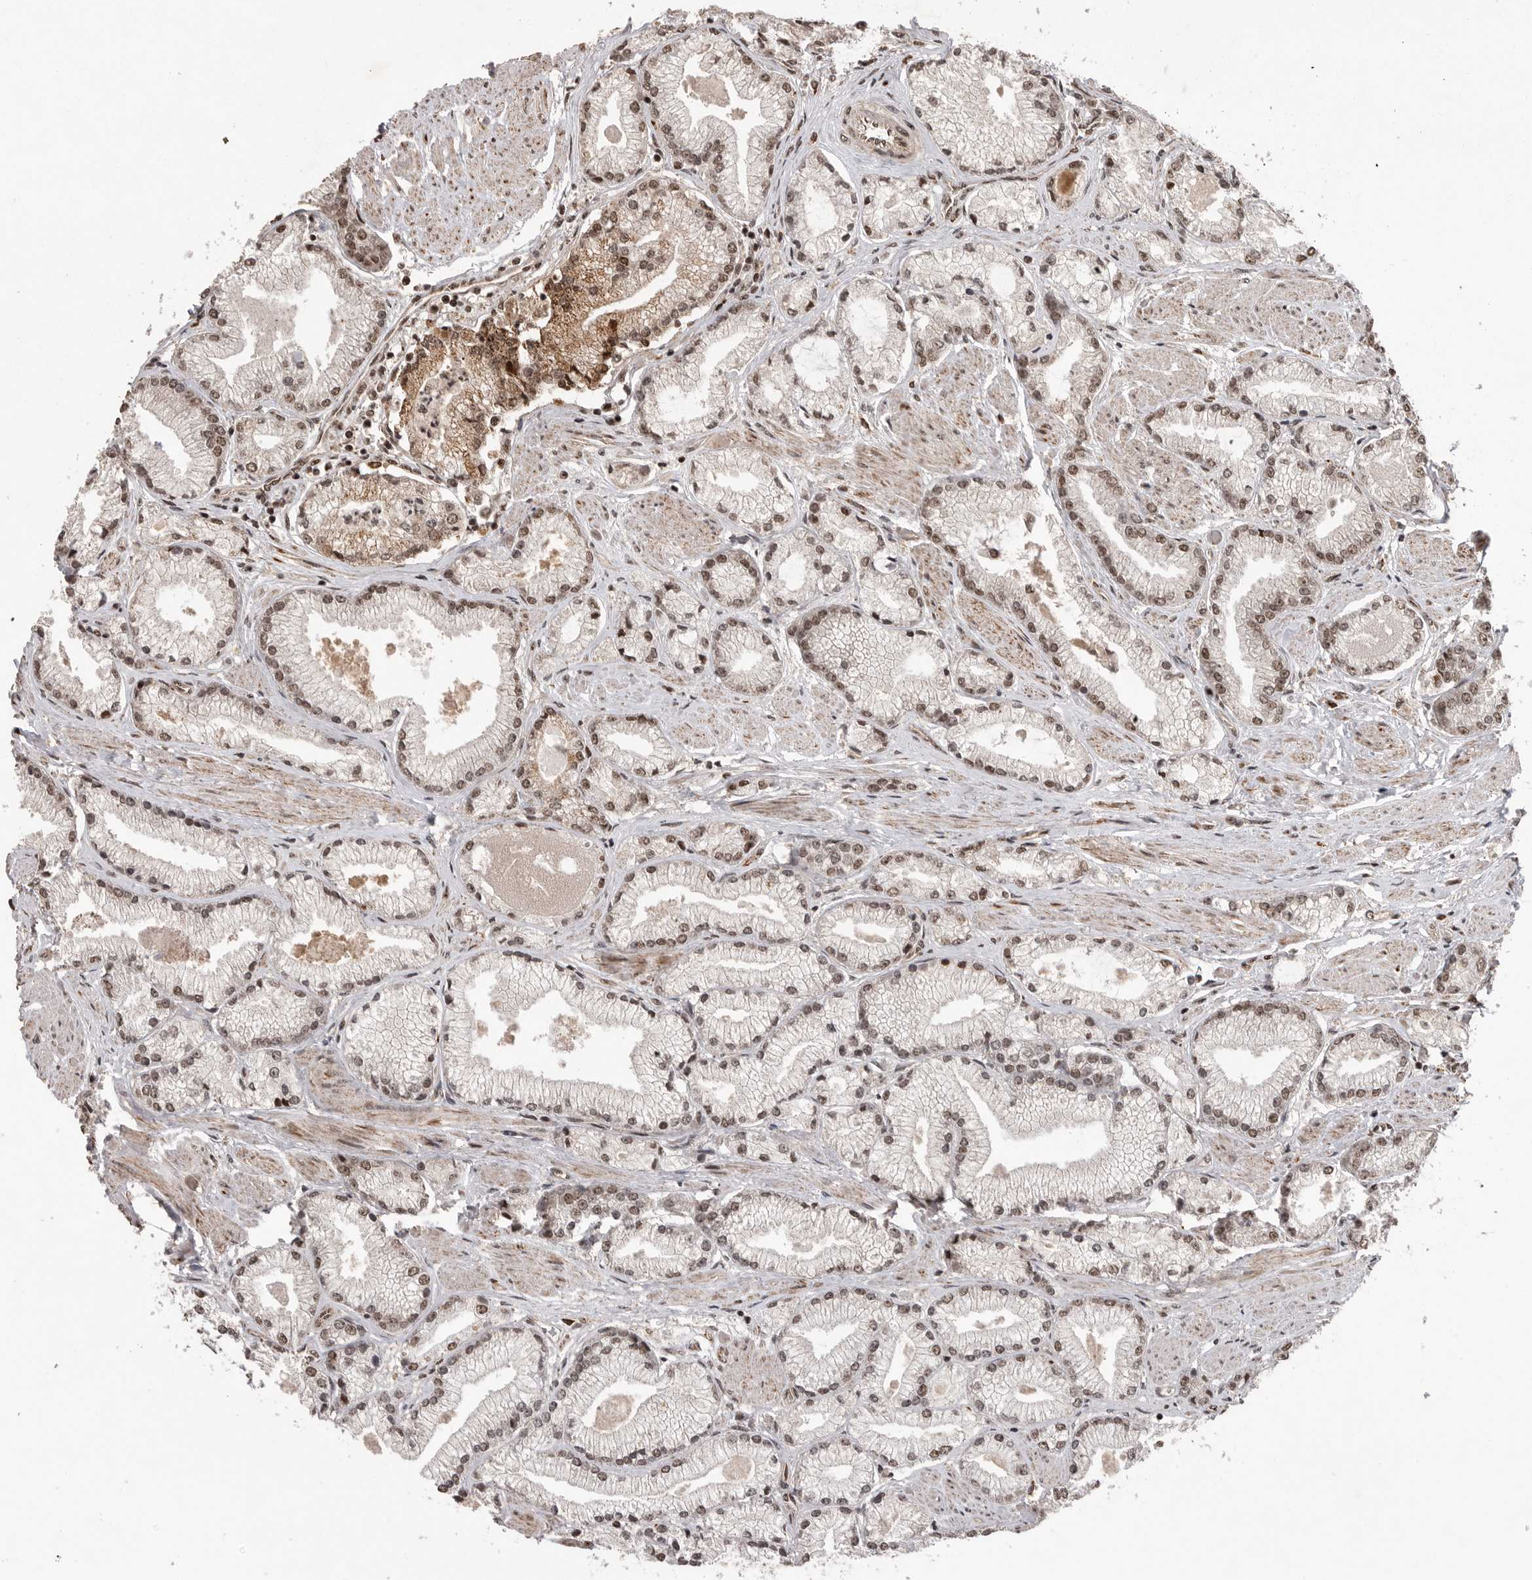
{"staining": {"intensity": "moderate", "quantity": "25%-75%", "location": "cytoplasmic/membranous,nuclear"}, "tissue": "prostate cancer", "cell_type": "Tumor cells", "image_type": "cancer", "snomed": [{"axis": "morphology", "description": "Adenocarcinoma, High grade"}, {"axis": "topography", "description": "Prostate"}], "caption": "Immunohistochemical staining of human prostate high-grade adenocarcinoma reveals medium levels of moderate cytoplasmic/membranous and nuclear staining in about 25%-75% of tumor cells.", "gene": "PPP1R8", "patient": {"sex": "male", "age": 50}}